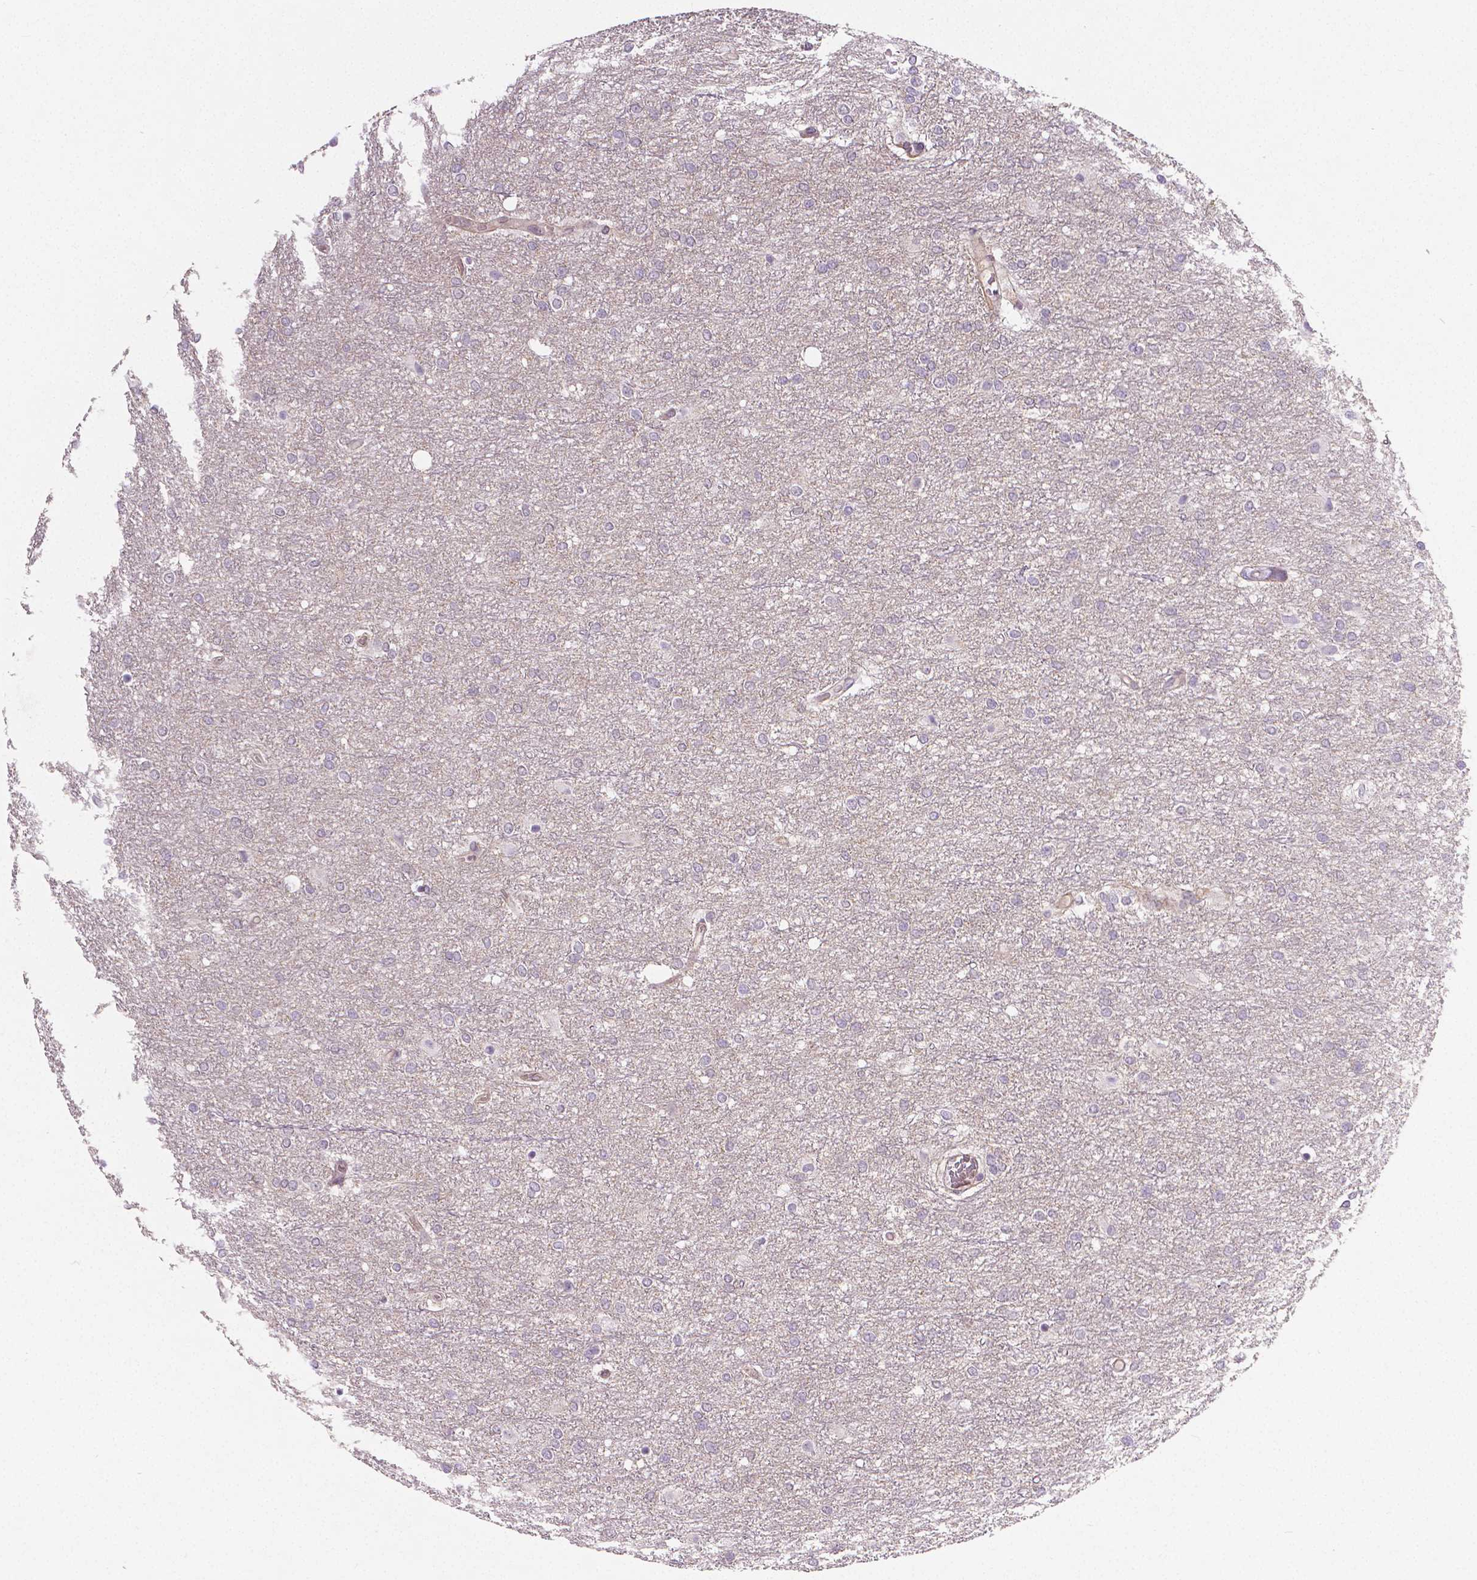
{"staining": {"intensity": "negative", "quantity": "none", "location": "none"}, "tissue": "glioma", "cell_type": "Tumor cells", "image_type": "cancer", "snomed": [{"axis": "morphology", "description": "Glioma, malignant, High grade"}, {"axis": "topography", "description": "Brain"}], "caption": "A micrograph of malignant glioma (high-grade) stained for a protein reveals no brown staining in tumor cells. (Brightfield microscopy of DAB immunohistochemistry at high magnification).", "gene": "FLT1", "patient": {"sex": "female", "age": 61}}